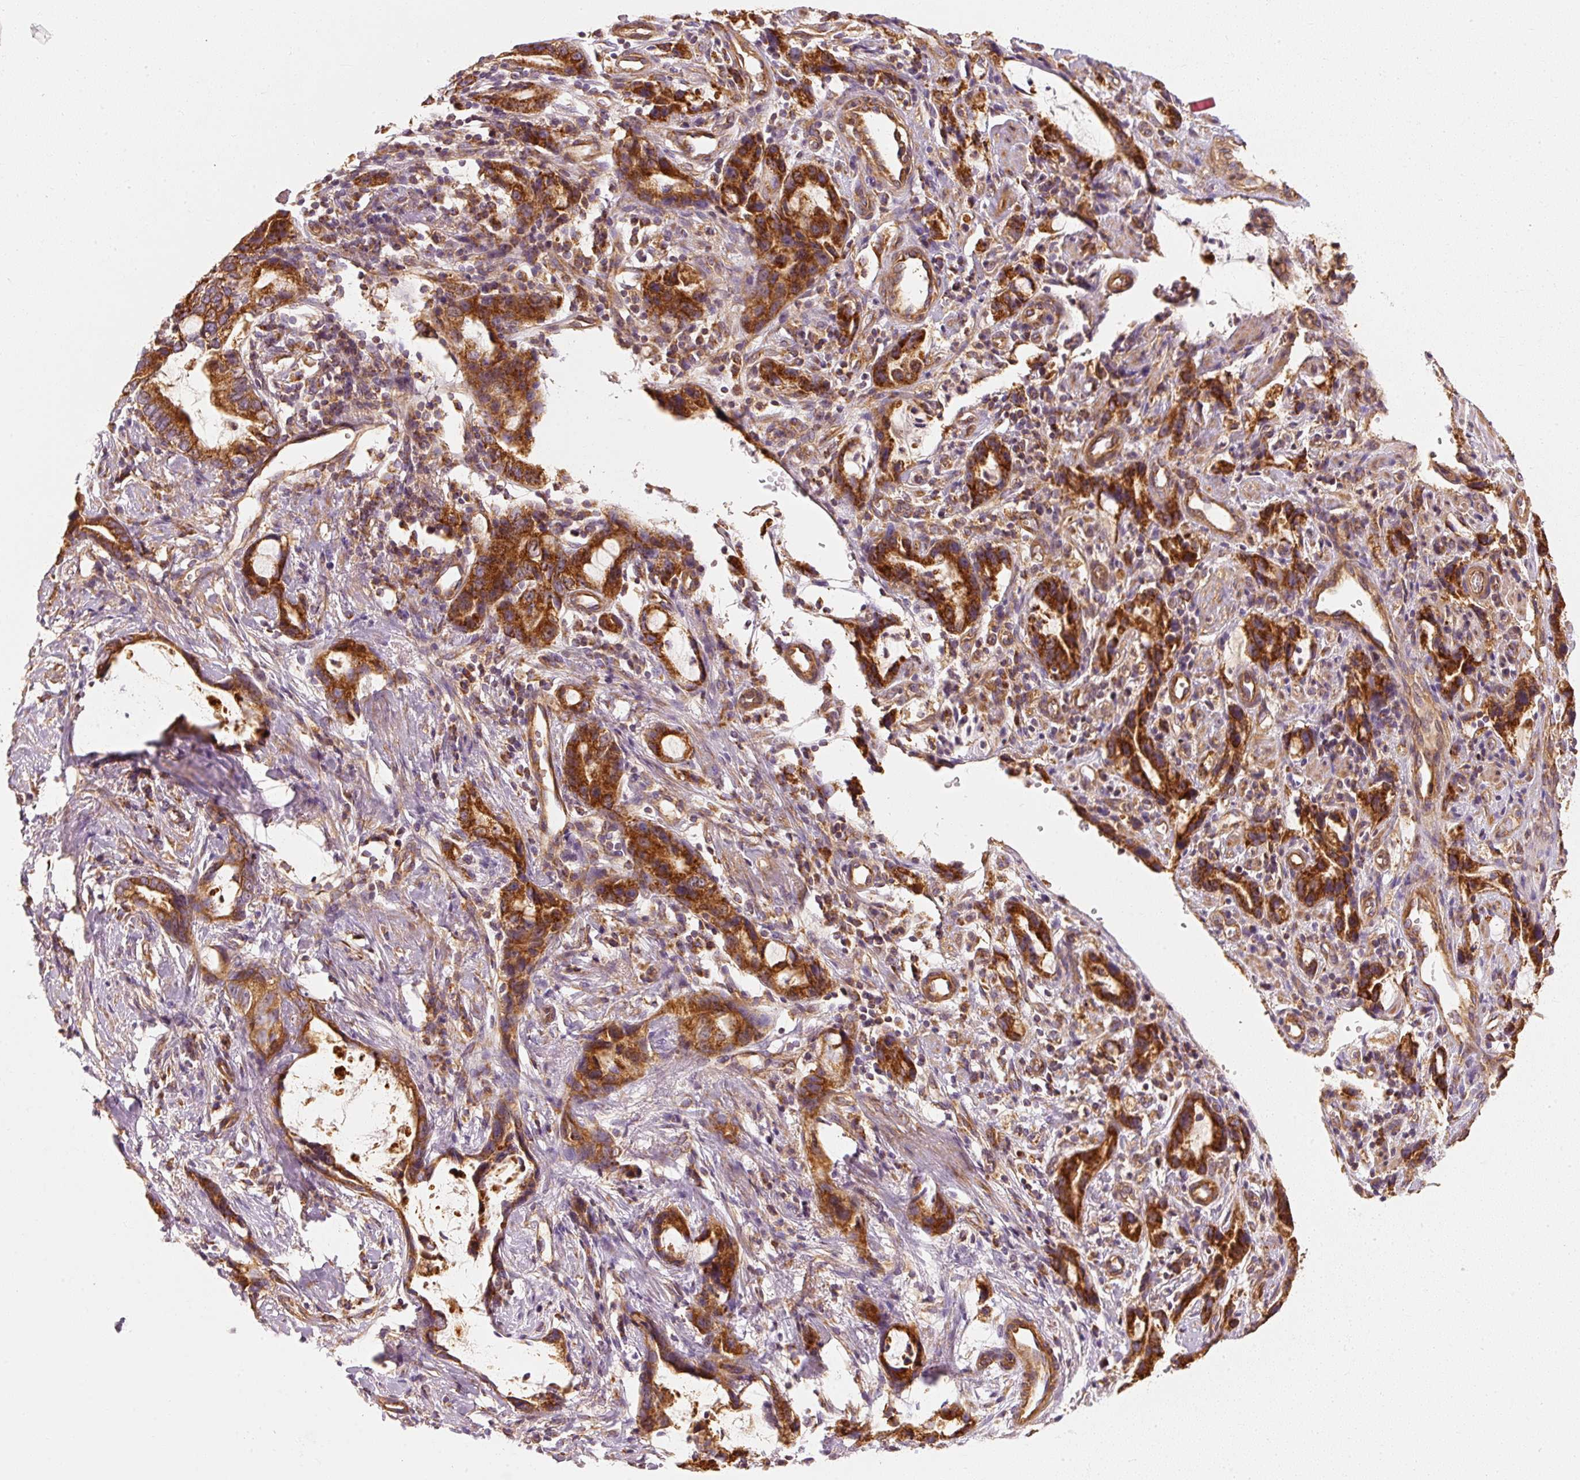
{"staining": {"intensity": "strong", "quantity": ">75%", "location": "cytoplasmic/membranous"}, "tissue": "stomach cancer", "cell_type": "Tumor cells", "image_type": "cancer", "snomed": [{"axis": "morphology", "description": "Adenocarcinoma, NOS"}, {"axis": "topography", "description": "Stomach"}], "caption": "A high amount of strong cytoplasmic/membranous expression is identified in about >75% of tumor cells in stomach cancer (adenocarcinoma) tissue.", "gene": "TOMM40", "patient": {"sex": "male", "age": 55}}